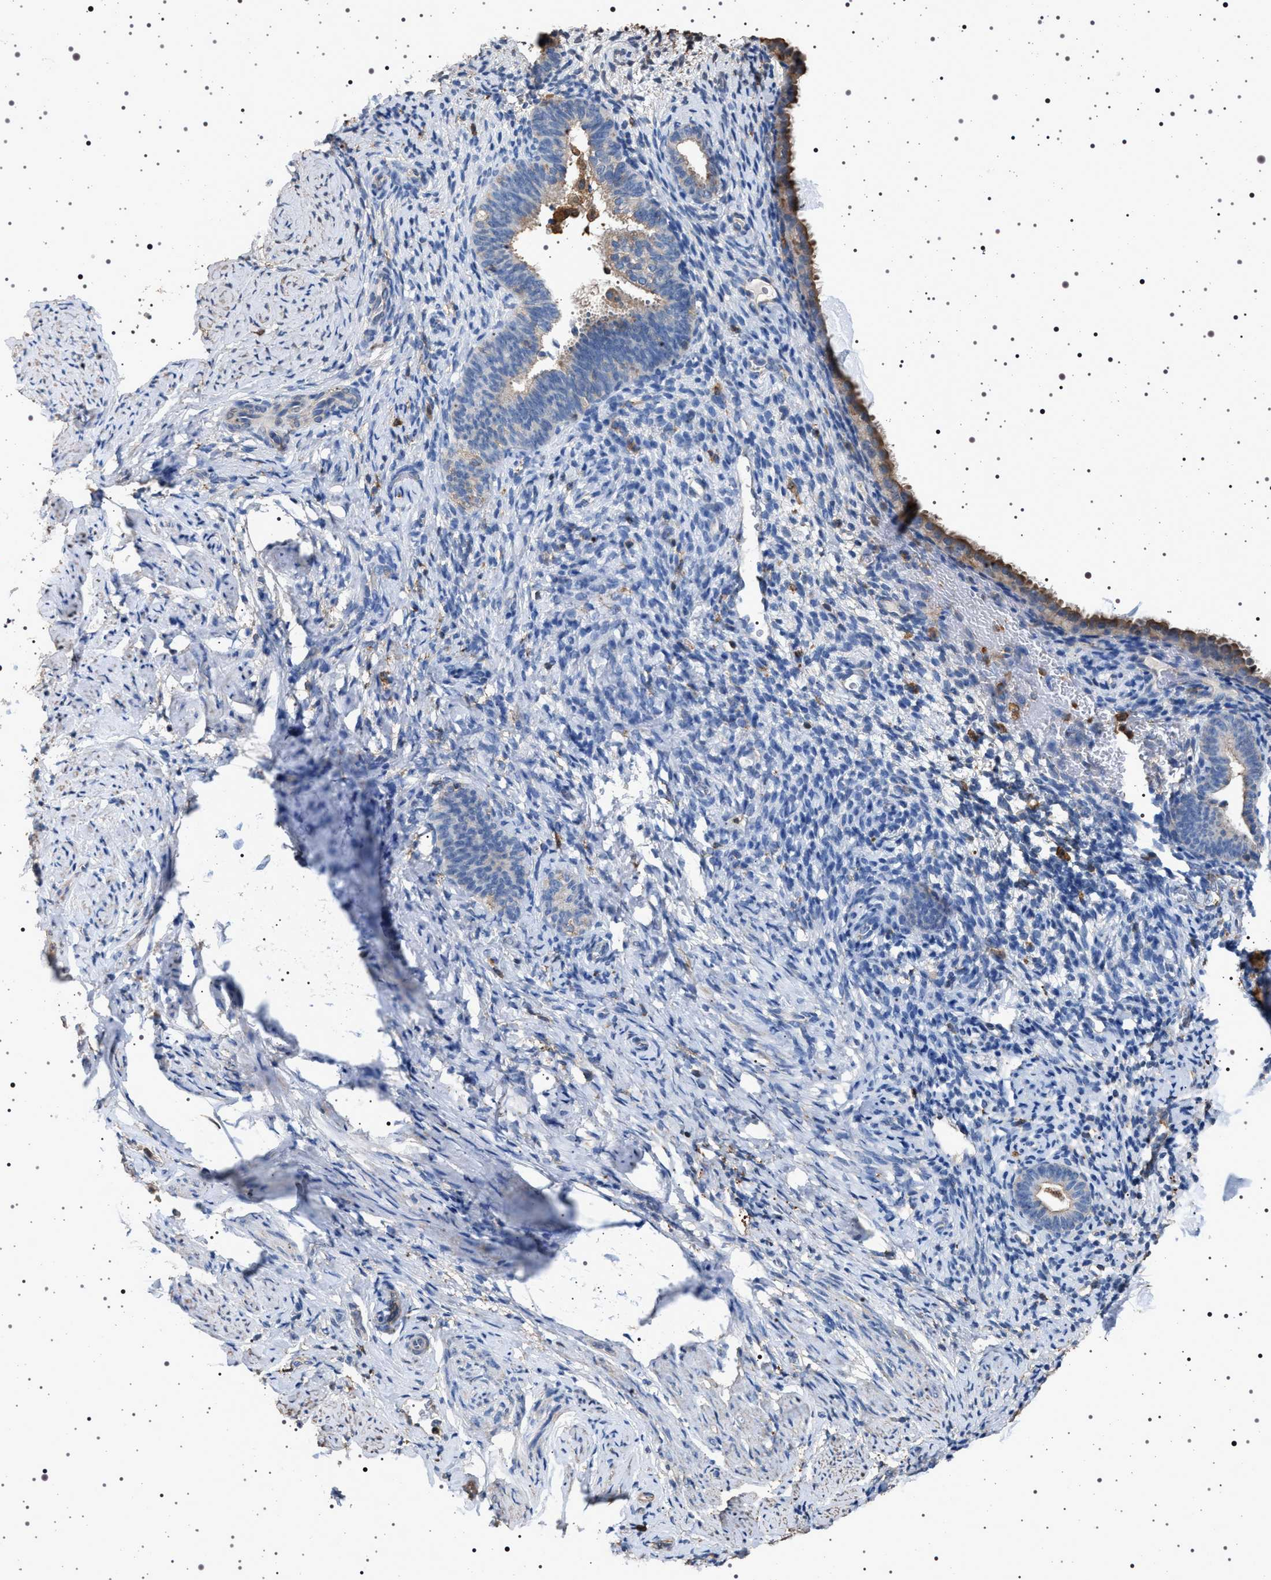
{"staining": {"intensity": "negative", "quantity": "none", "location": "none"}, "tissue": "endometrium", "cell_type": "Cells in endometrial stroma", "image_type": "normal", "snomed": [{"axis": "morphology", "description": "Normal tissue, NOS"}, {"axis": "topography", "description": "Endometrium"}], "caption": "This is a histopathology image of immunohistochemistry (IHC) staining of benign endometrium, which shows no staining in cells in endometrial stroma.", "gene": "SMAP2", "patient": {"sex": "female", "age": 51}}